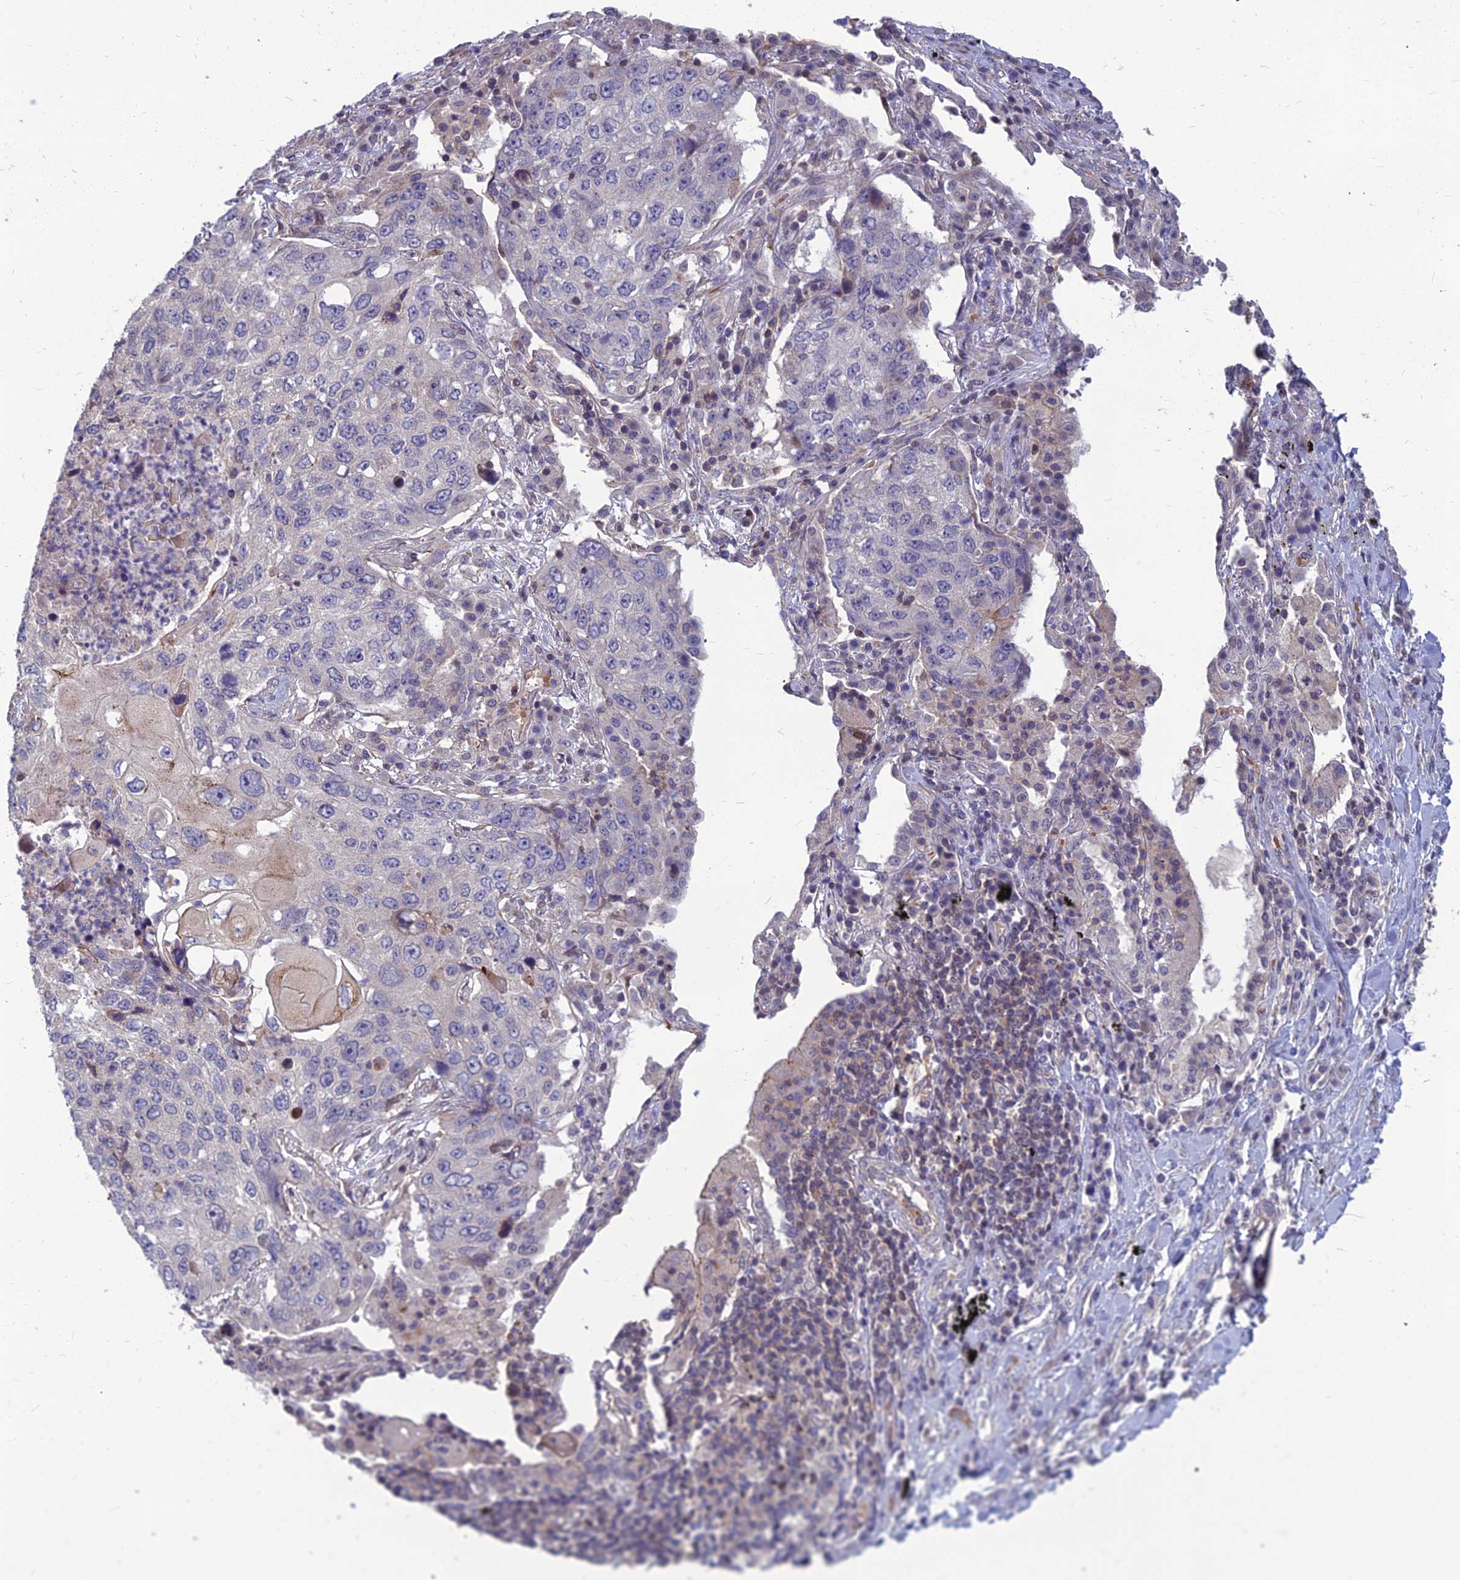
{"staining": {"intensity": "negative", "quantity": "none", "location": "none"}, "tissue": "lung cancer", "cell_type": "Tumor cells", "image_type": "cancer", "snomed": [{"axis": "morphology", "description": "Squamous cell carcinoma, NOS"}, {"axis": "topography", "description": "Lung"}], "caption": "Protein analysis of lung squamous cell carcinoma reveals no significant staining in tumor cells.", "gene": "OPA3", "patient": {"sex": "female", "age": 63}}